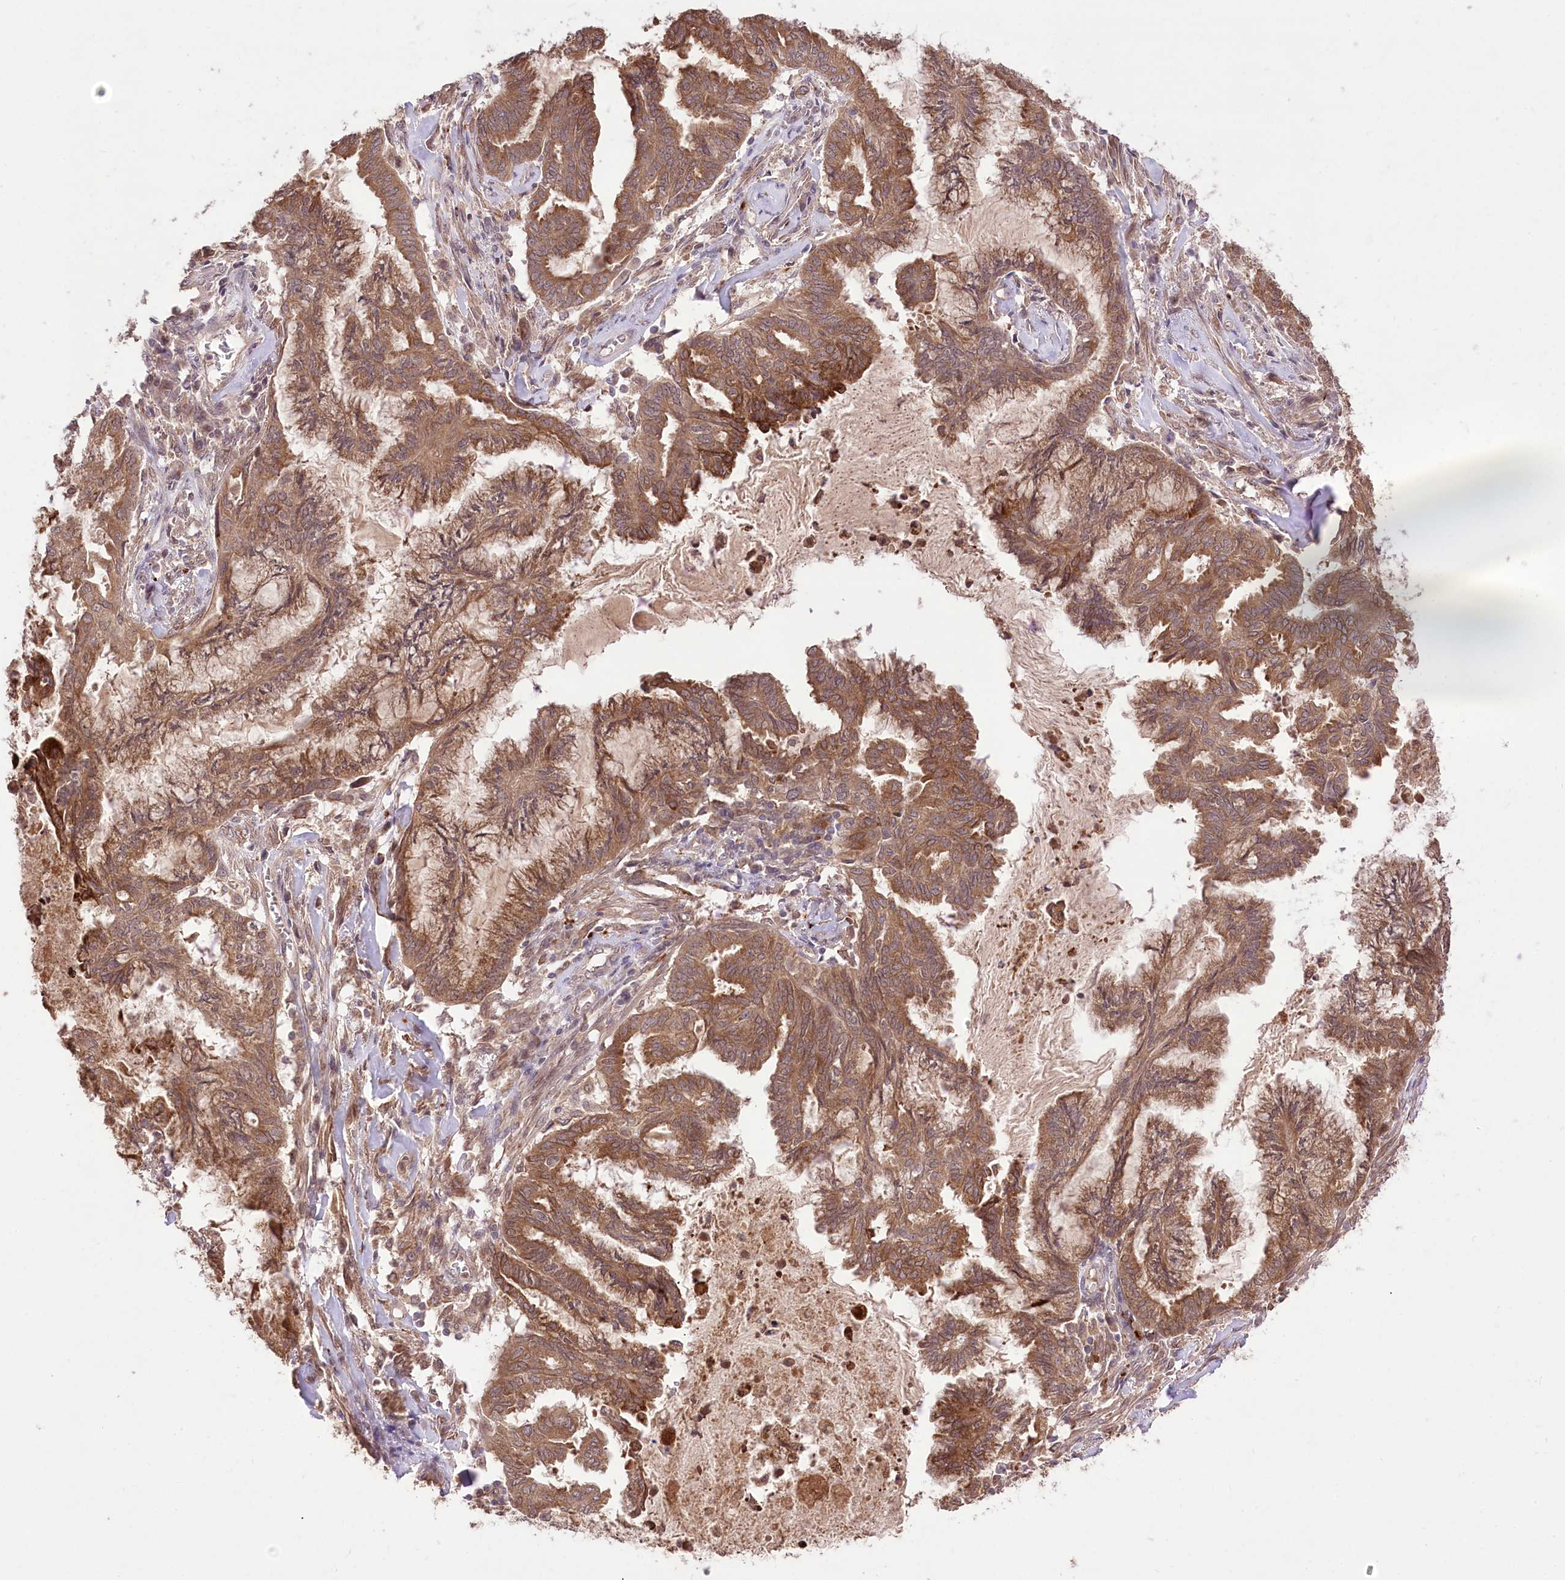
{"staining": {"intensity": "moderate", "quantity": ">75%", "location": "cytoplasmic/membranous"}, "tissue": "endometrial cancer", "cell_type": "Tumor cells", "image_type": "cancer", "snomed": [{"axis": "morphology", "description": "Adenocarcinoma, NOS"}, {"axis": "topography", "description": "Endometrium"}], "caption": "Protein analysis of endometrial cancer tissue shows moderate cytoplasmic/membranous positivity in about >75% of tumor cells.", "gene": "HELT", "patient": {"sex": "female", "age": 86}}